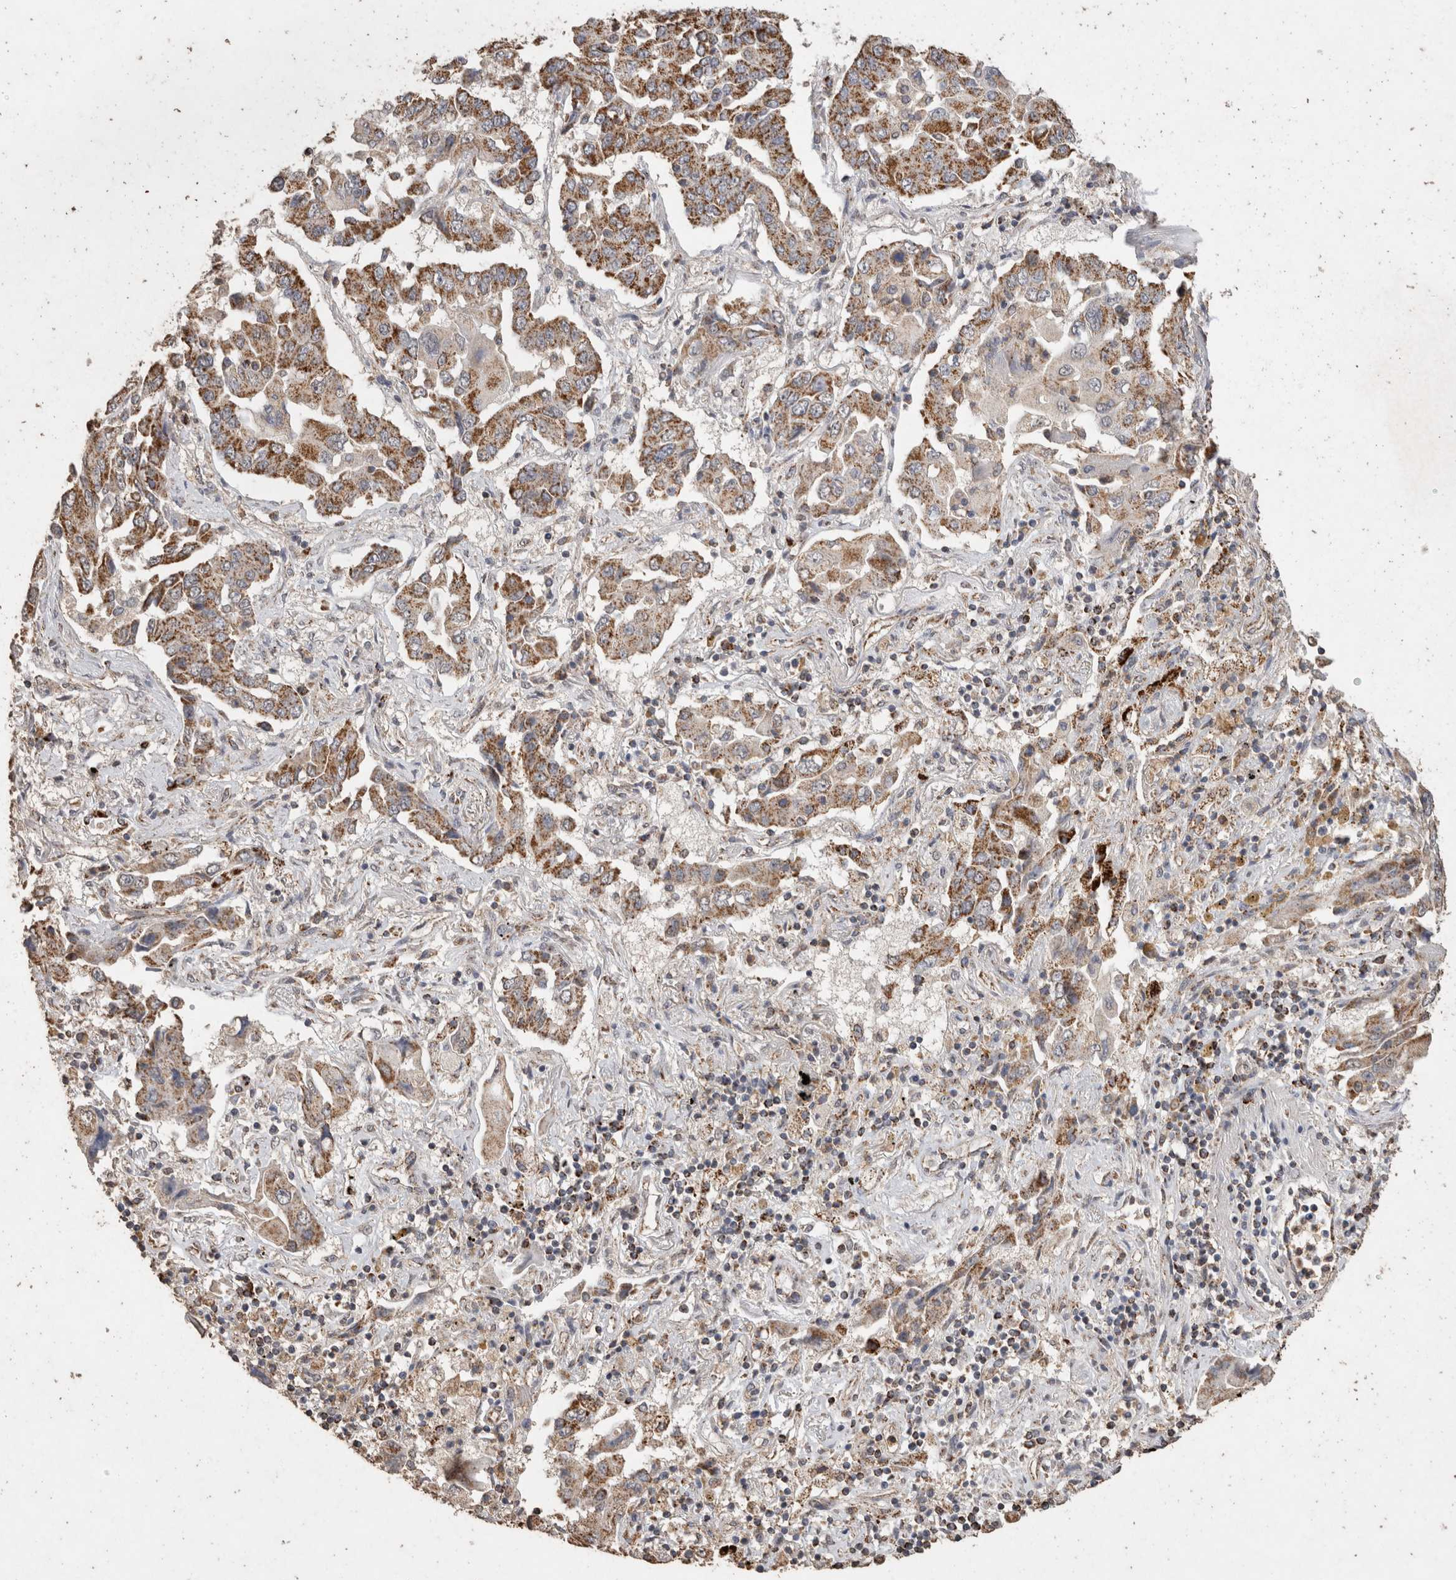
{"staining": {"intensity": "moderate", "quantity": "25%-75%", "location": "cytoplasmic/membranous"}, "tissue": "lung cancer", "cell_type": "Tumor cells", "image_type": "cancer", "snomed": [{"axis": "morphology", "description": "Adenocarcinoma, NOS"}, {"axis": "topography", "description": "Lung"}], "caption": "Protein expression analysis of human adenocarcinoma (lung) reveals moderate cytoplasmic/membranous positivity in approximately 25%-75% of tumor cells.", "gene": "ACADM", "patient": {"sex": "female", "age": 65}}